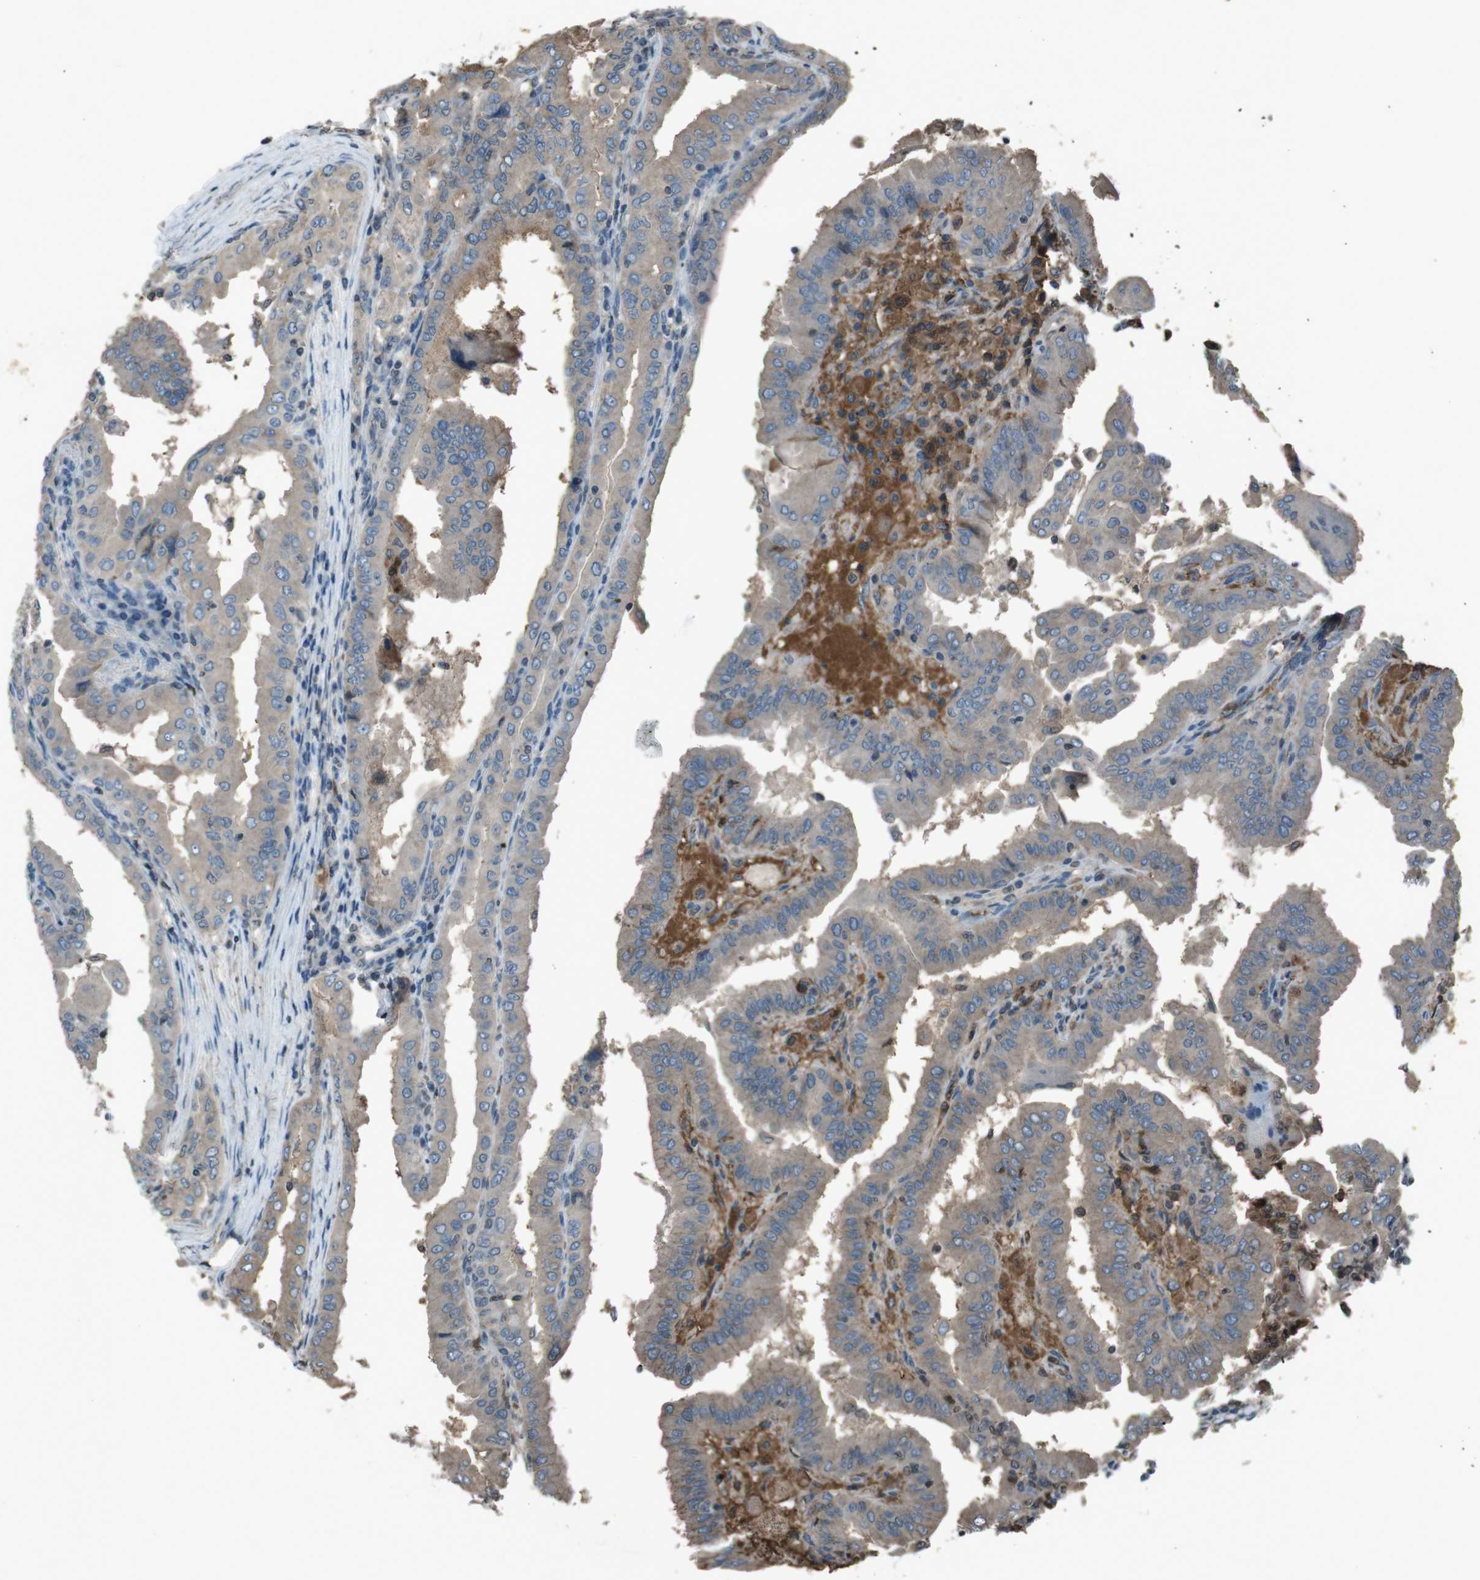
{"staining": {"intensity": "weak", "quantity": ">75%", "location": "cytoplasmic/membranous"}, "tissue": "thyroid cancer", "cell_type": "Tumor cells", "image_type": "cancer", "snomed": [{"axis": "morphology", "description": "Papillary adenocarcinoma, NOS"}, {"axis": "topography", "description": "Thyroid gland"}], "caption": "Immunohistochemistry histopathology image of human thyroid papillary adenocarcinoma stained for a protein (brown), which reveals low levels of weak cytoplasmic/membranous expression in about >75% of tumor cells.", "gene": "UGT1A6", "patient": {"sex": "male", "age": 33}}